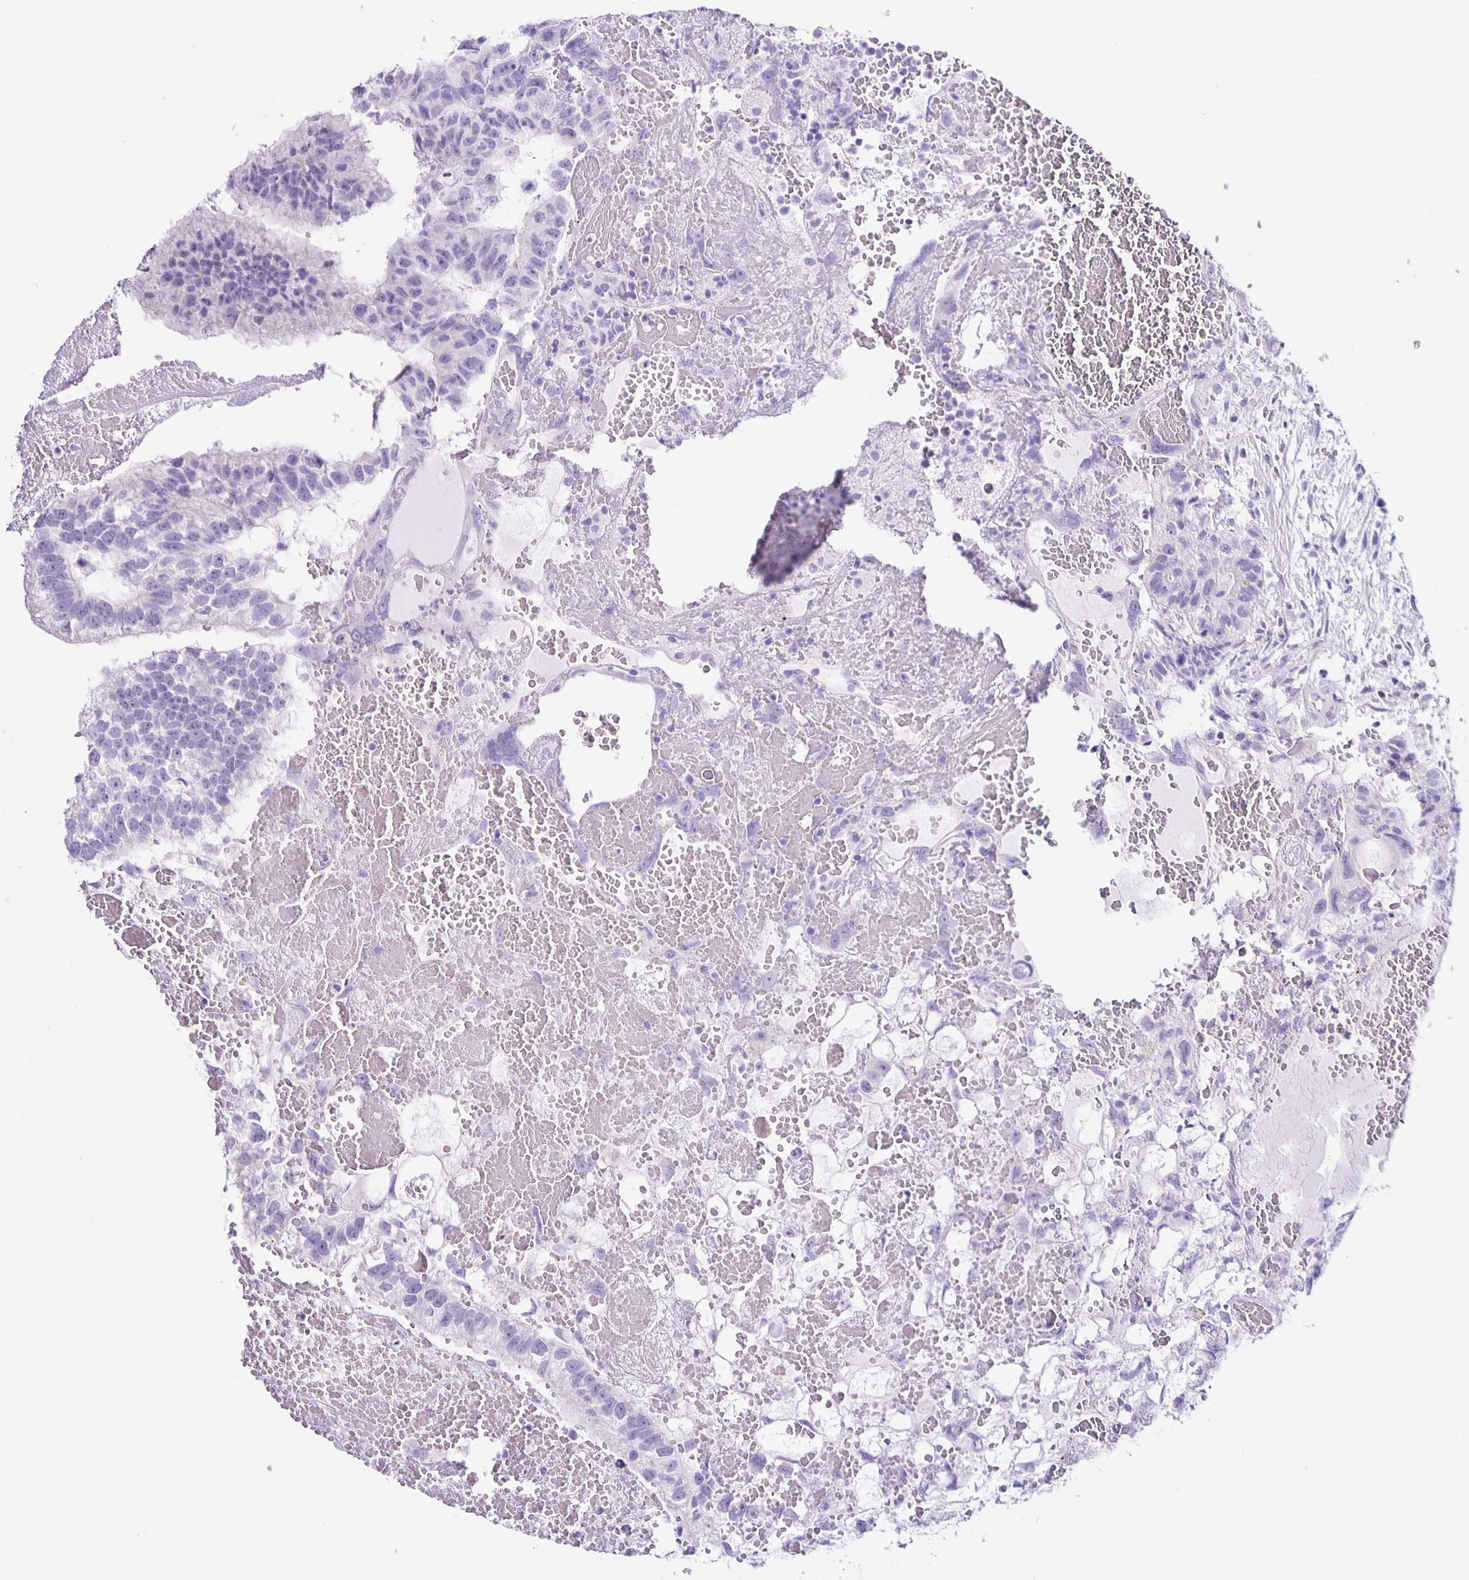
{"staining": {"intensity": "negative", "quantity": "none", "location": "none"}, "tissue": "testis cancer", "cell_type": "Tumor cells", "image_type": "cancer", "snomed": [{"axis": "morphology", "description": "Normal tissue, NOS"}, {"axis": "morphology", "description": "Carcinoma, Embryonal, NOS"}, {"axis": "topography", "description": "Testis"}], "caption": "Embryonal carcinoma (testis) was stained to show a protein in brown. There is no significant staining in tumor cells. (Stains: DAB immunohistochemistry with hematoxylin counter stain, Microscopy: brightfield microscopy at high magnification).", "gene": "AQP6", "patient": {"sex": "male", "age": 32}}